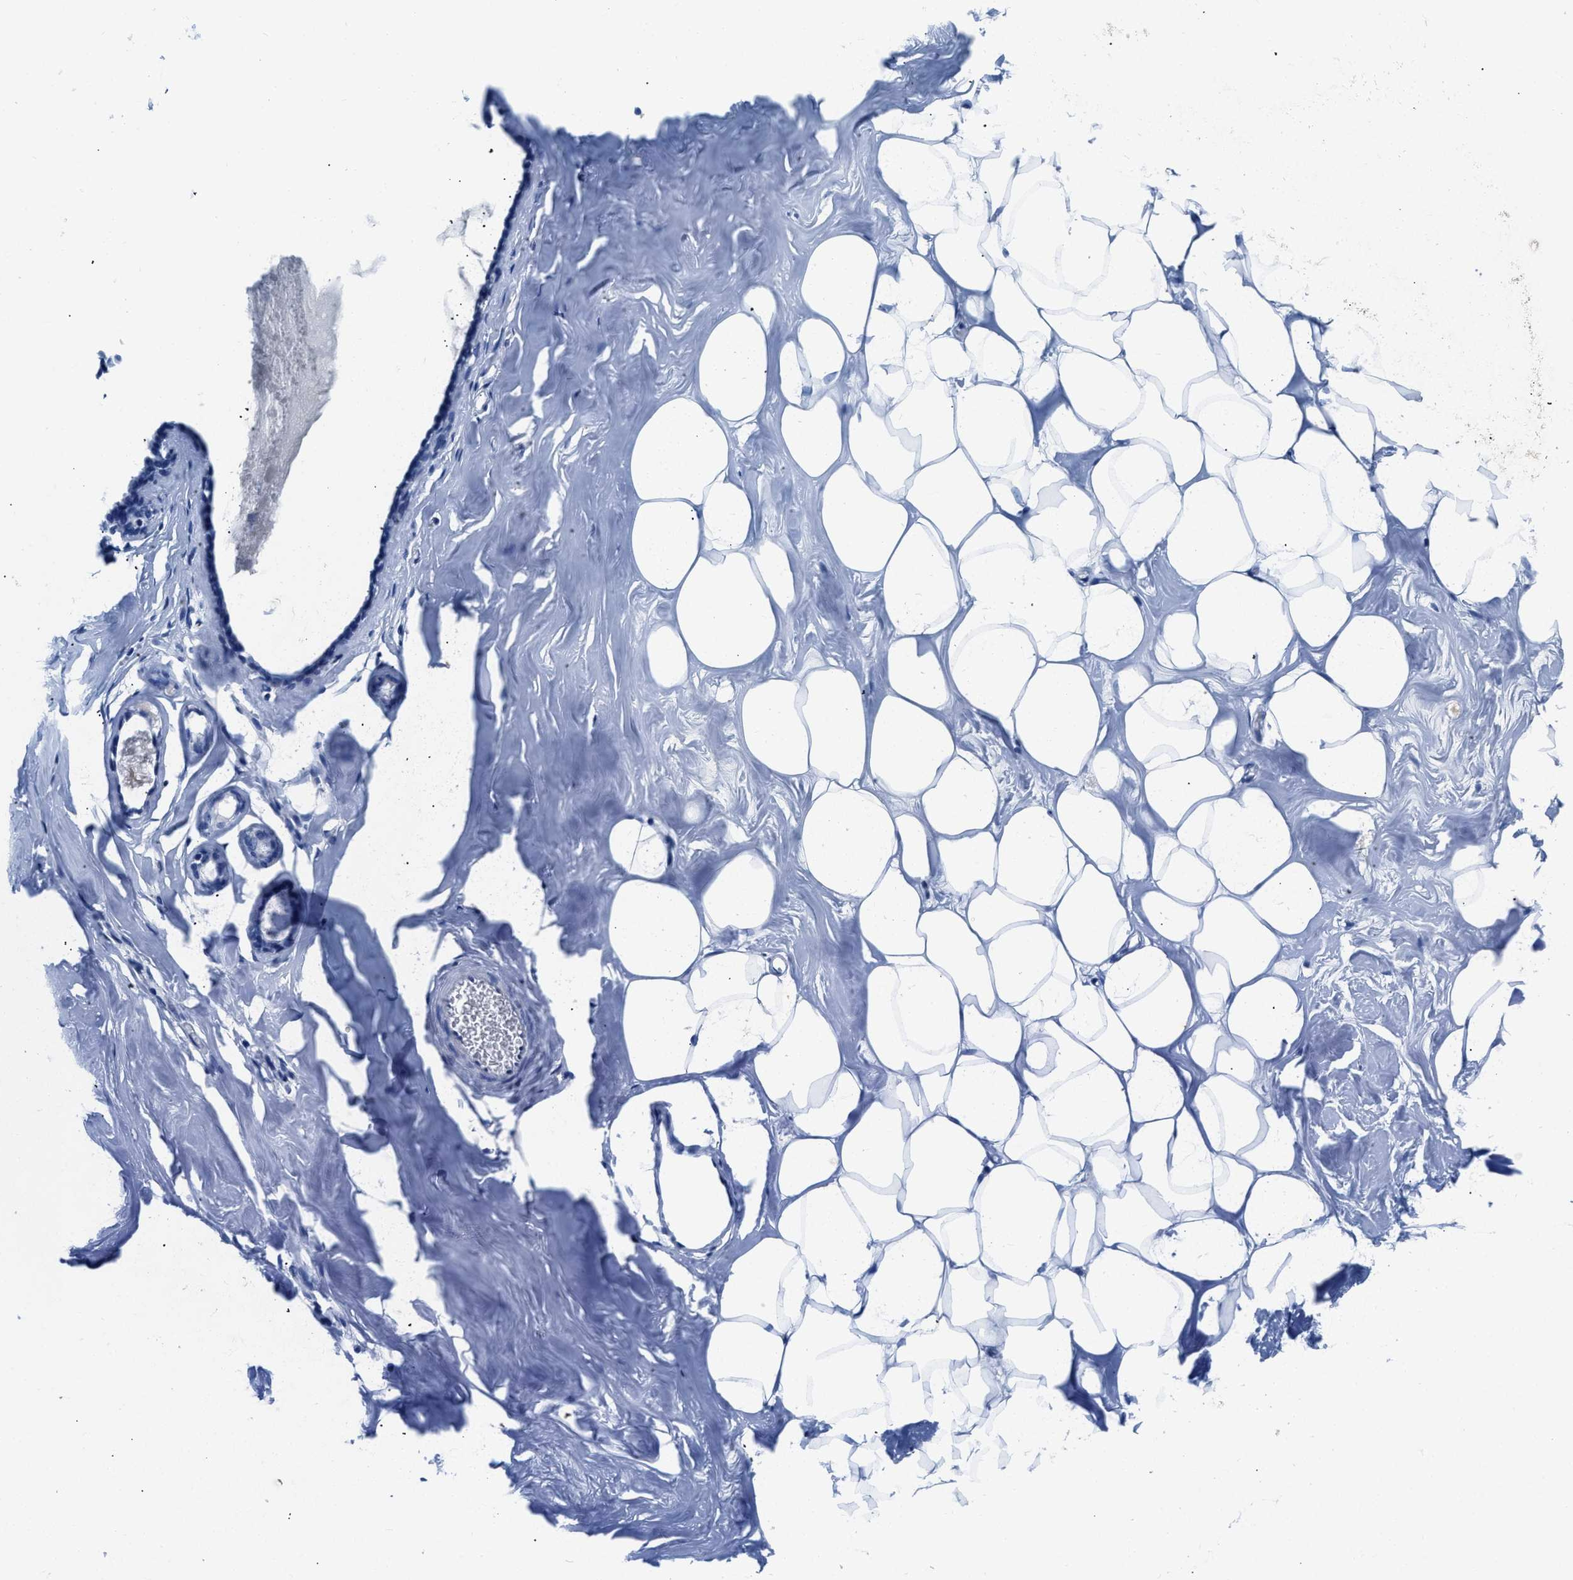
{"staining": {"intensity": "negative", "quantity": "none", "location": "none"}, "tissue": "adipose tissue", "cell_type": "Adipocytes", "image_type": "normal", "snomed": [{"axis": "morphology", "description": "Normal tissue, NOS"}, {"axis": "morphology", "description": "Fibrosis, NOS"}, {"axis": "topography", "description": "Breast"}, {"axis": "topography", "description": "Adipose tissue"}], "caption": "Human adipose tissue stained for a protein using immunohistochemistry displays no expression in adipocytes.", "gene": "NFATC2", "patient": {"sex": "female", "age": 39}}